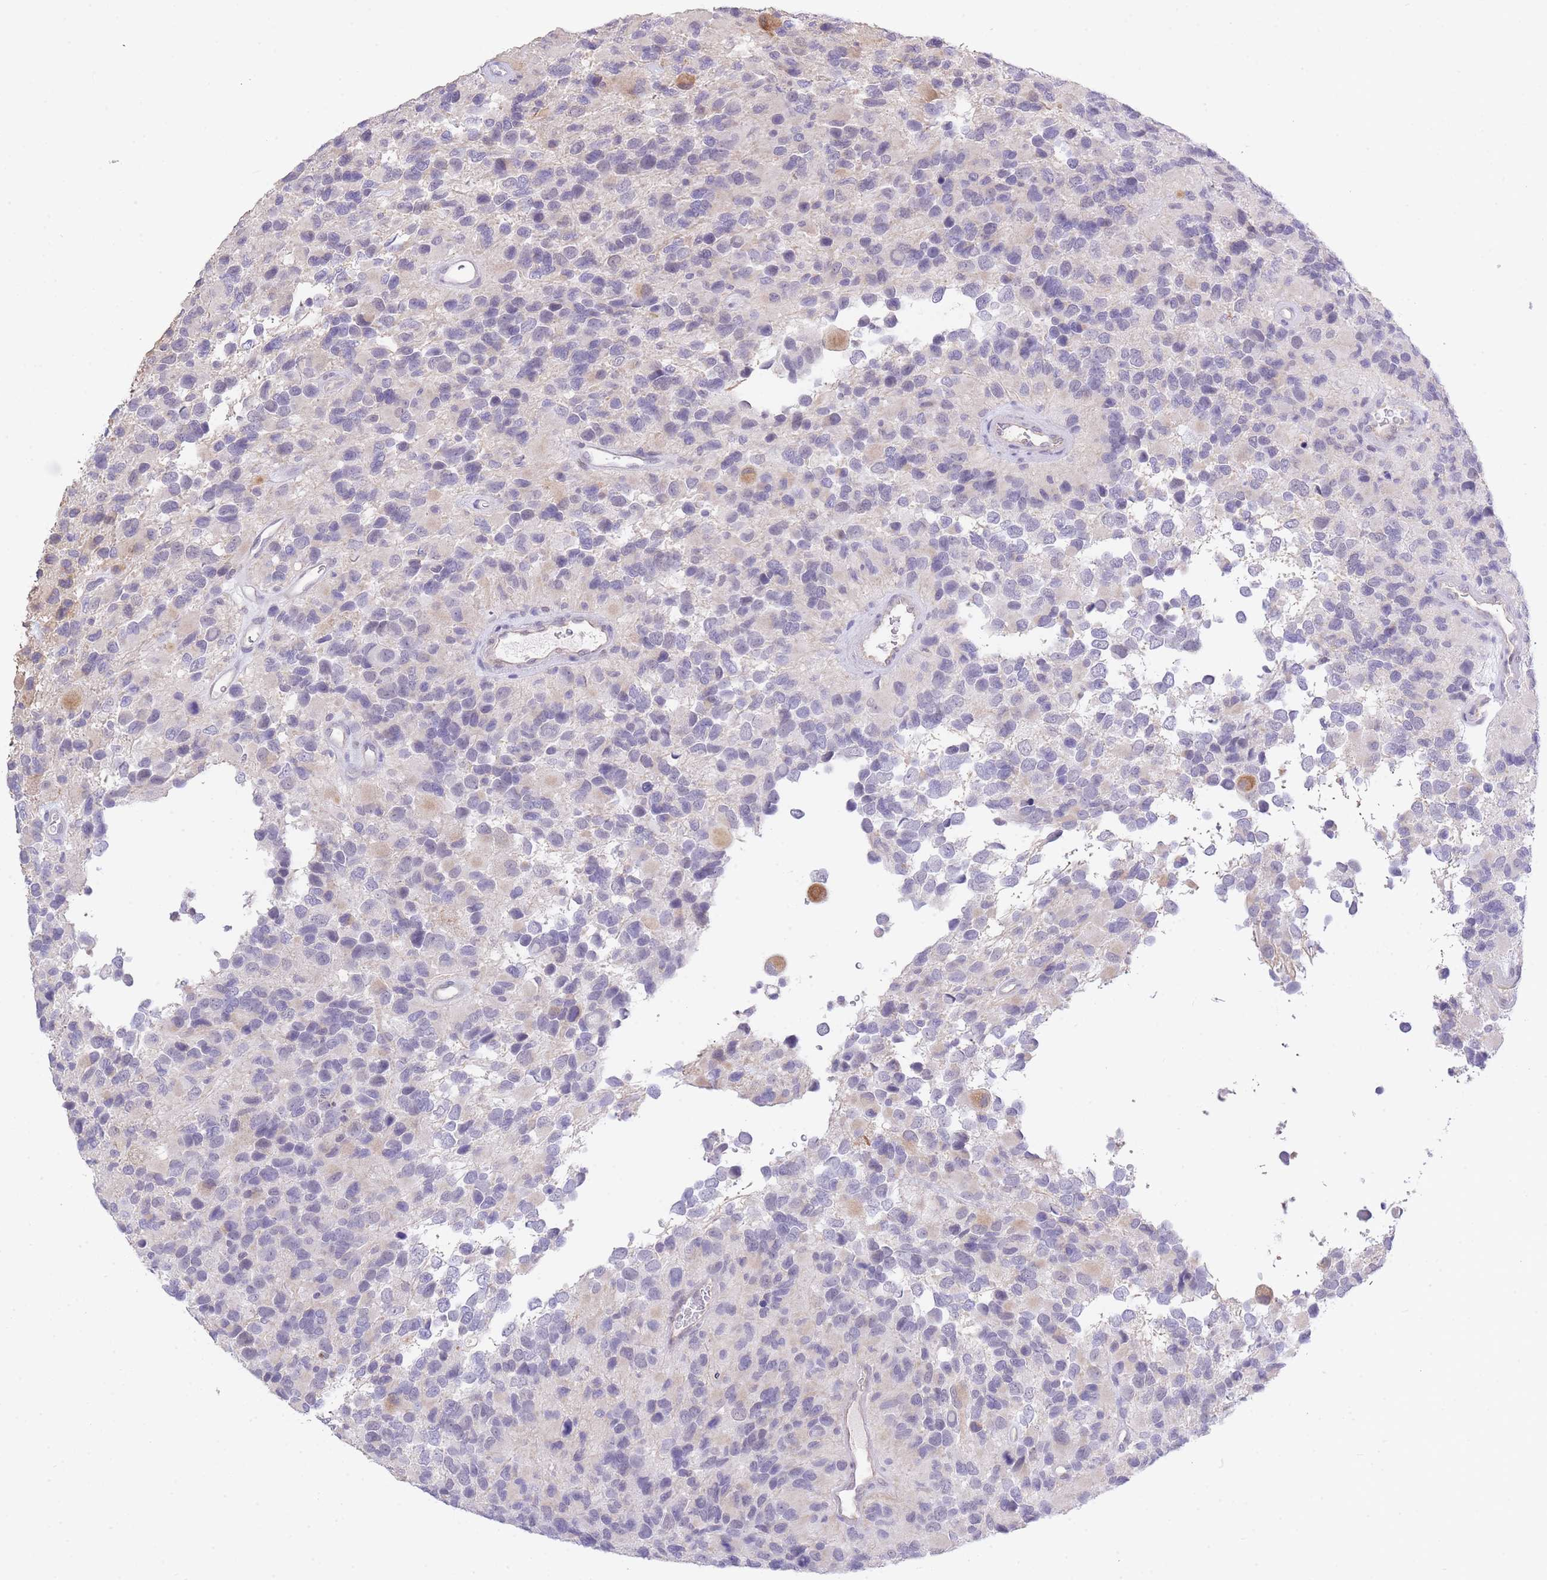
{"staining": {"intensity": "negative", "quantity": "none", "location": "none"}, "tissue": "glioma", "cell_type": "Tumor cells", "image_type": "cancer", "snomed": [{"axis": "morphology", "description": "Glioma, malignant, High grade"}, {"axis": "topography", "description": "Brain"}], "caption": "Immunohistochemistry (IHC) photomicrograph of human malignant glioma (high-grade) stained for a protein (brown), which exhibits no expression in tumor cells.", "gene": "CTBP1", "patient": {"sex": "male", "age": 77}}